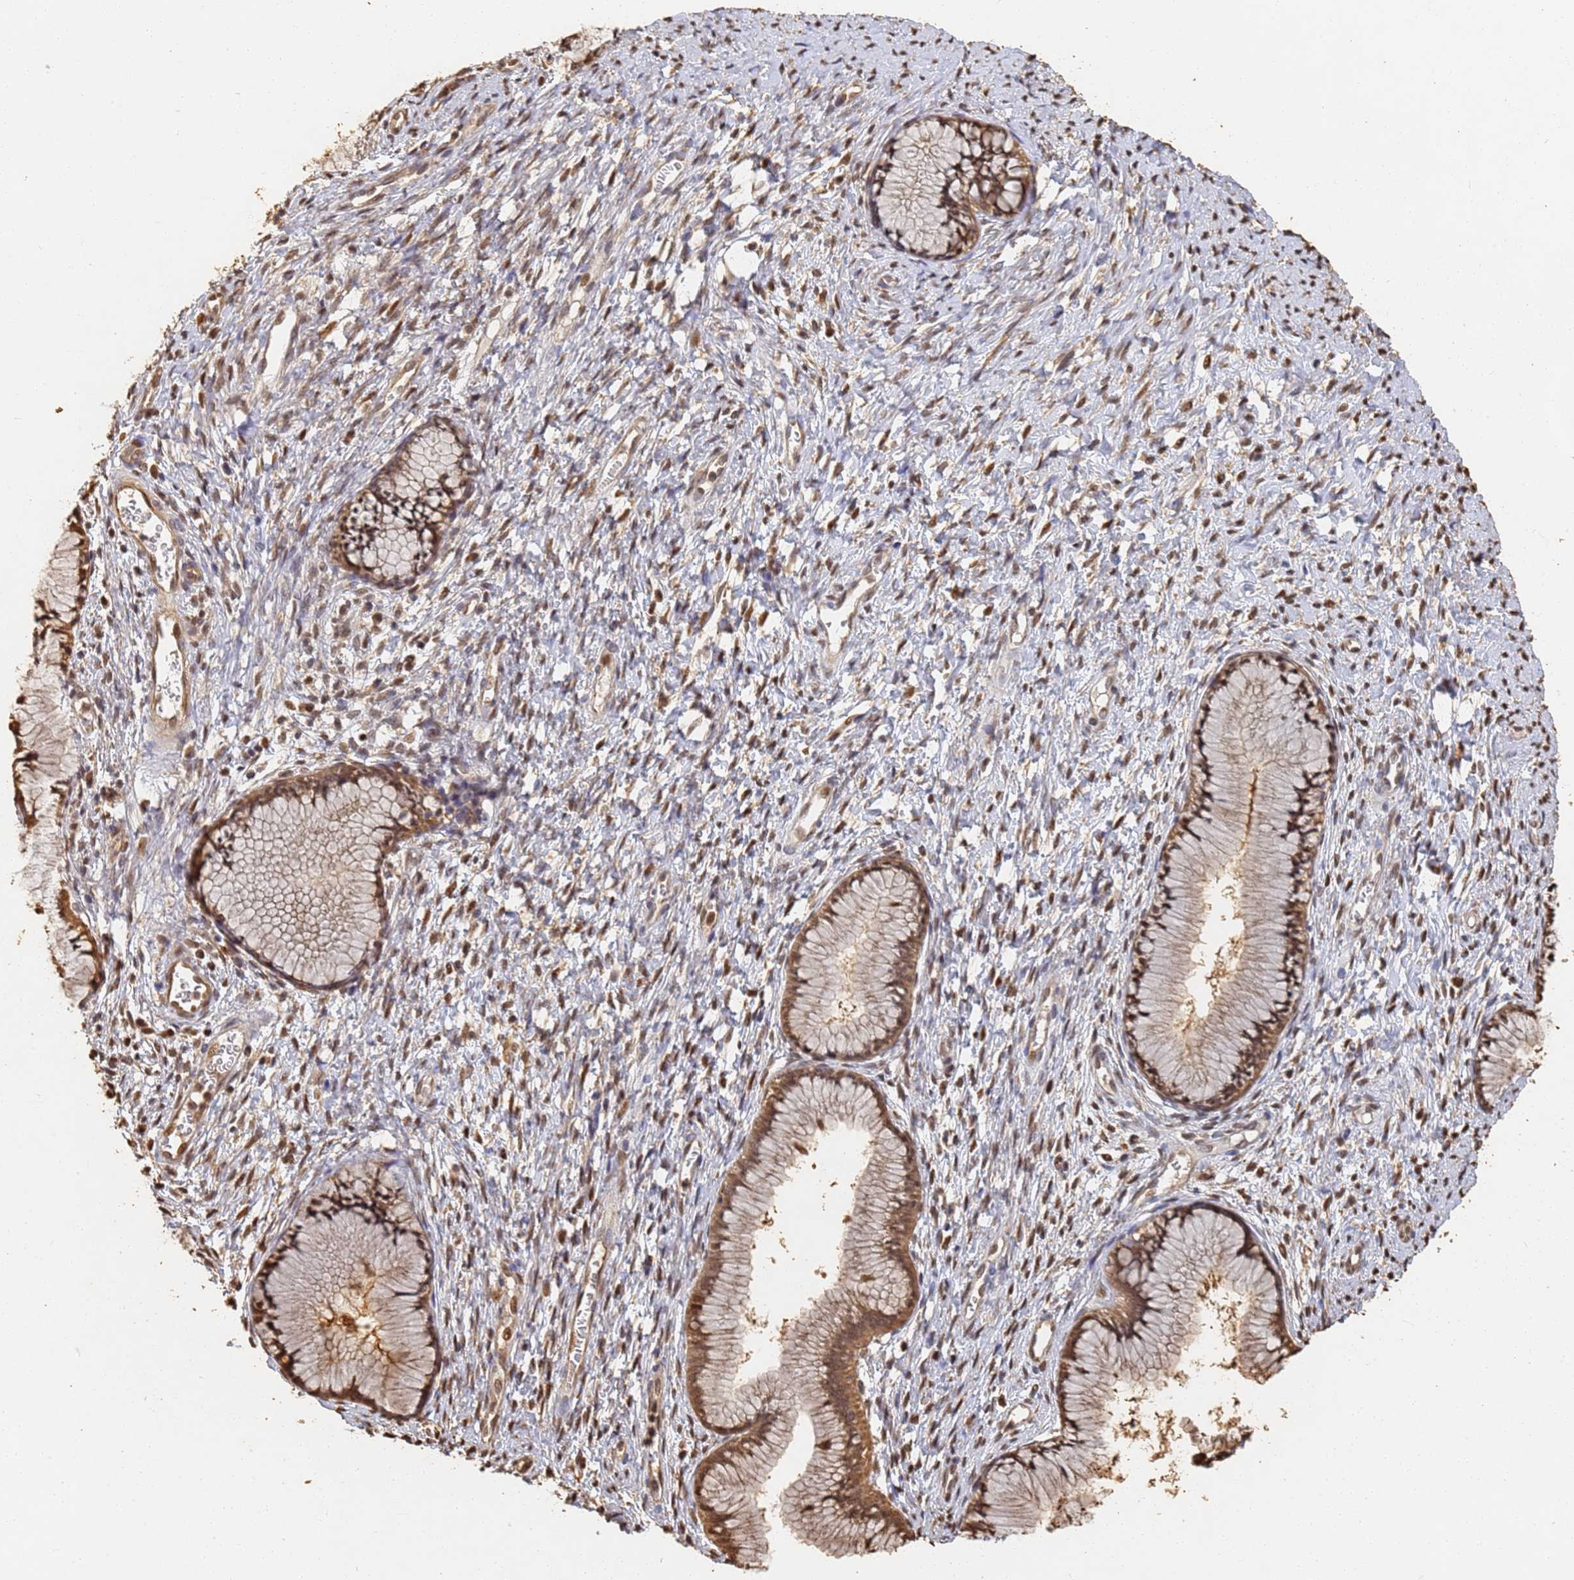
{"staining": {"intensity": "moderate", "quantity": ">75%", "location": "cytoplasmic/membranous,nuclear"}, "tissue": "cervix", "cell_type": "Glandular cells", "image_type": "normal", "snomed": [{"axis": "morphology", "description": "Normal tissue, NOS"}, {"axis": "topography", "description": "Cervix"}], "caption": "Cervix stained with DAB IHC reveals medium levels of moderate cytoplasmic/membranous,nuclear expression in approximately >75% of glandular cells.", "gene": "JAK2", "patient": {"sex": "female", "age": 42}}